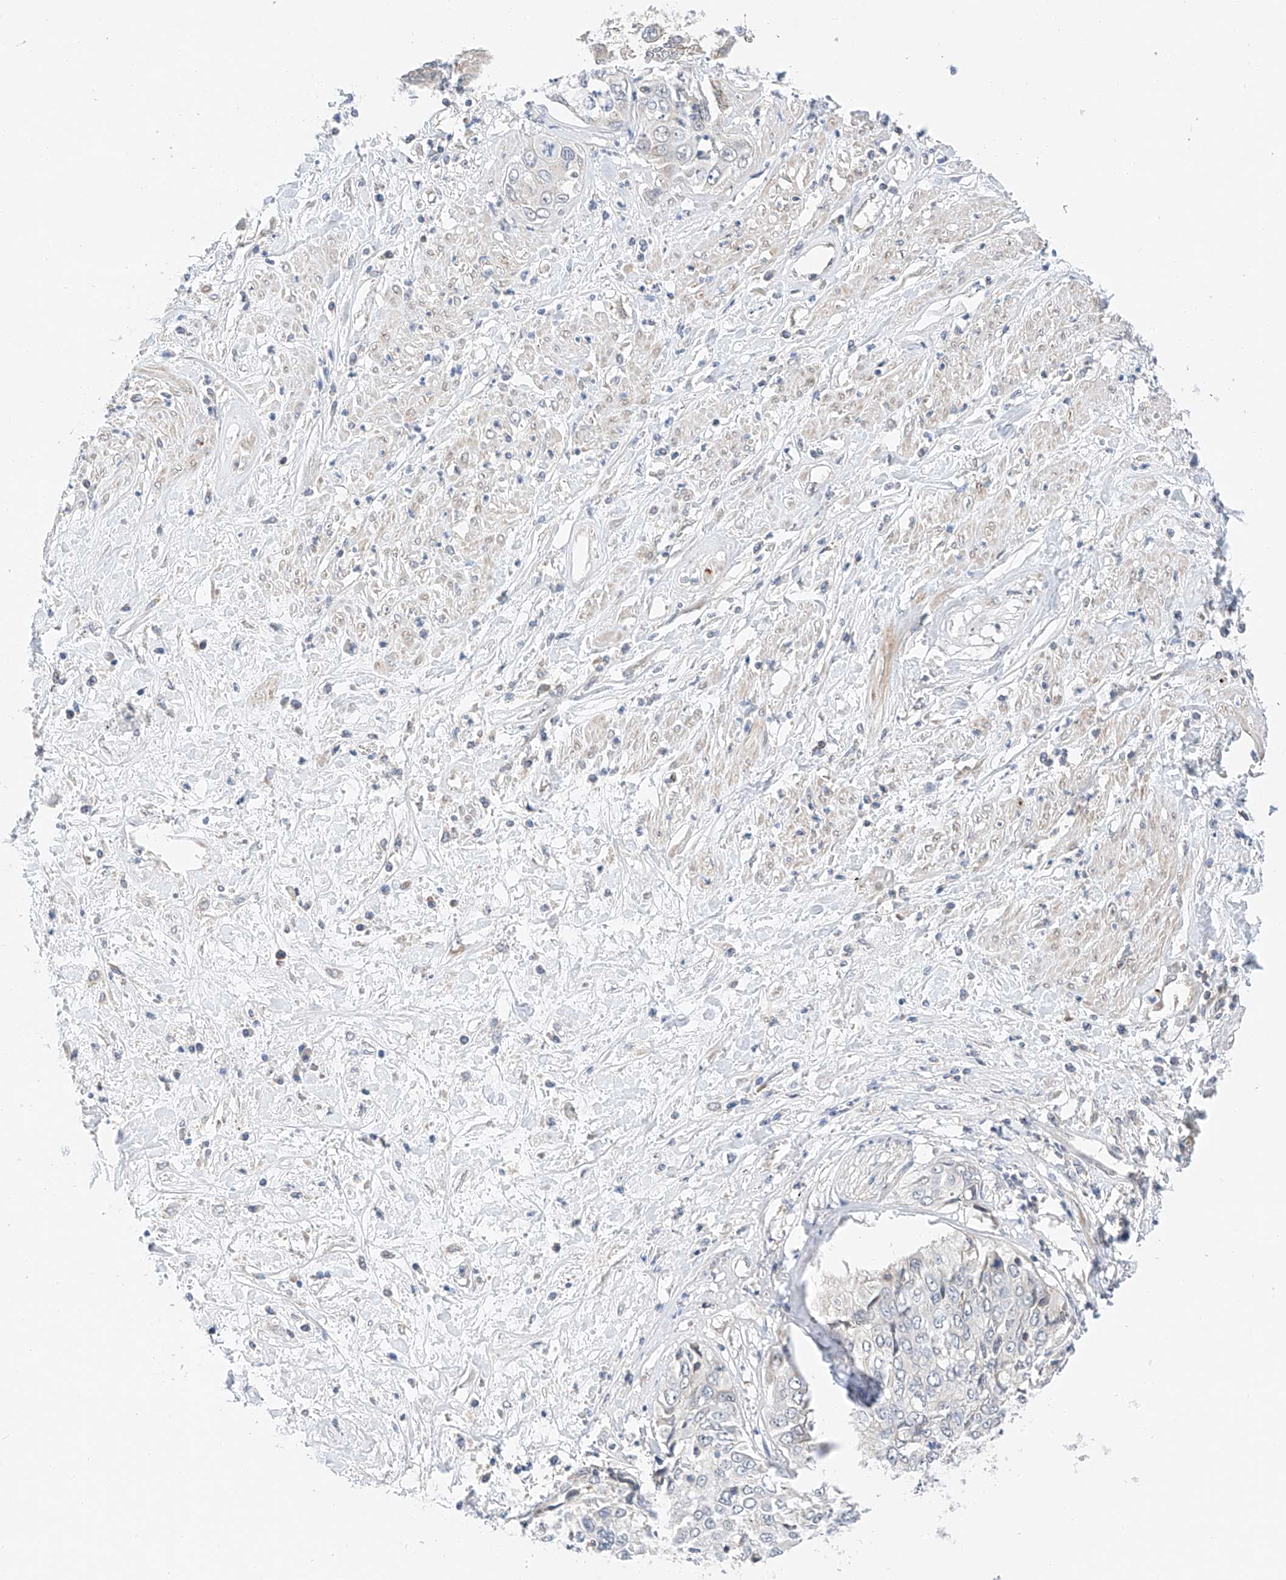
{"staining": {"intensity": "negative", "quantity": "none", "location": "none"}, "tissue": "cervical cancer", "cell_type": "Tumor cells", "image_type": "cancer", "snomed": [{"axis": "morphology", "description": "Squamous cell carcinoma, NOS"}, {"axis": "topography", "description": "Cervix"}], "caption": "Tumor cells show no significant staining in cervical cancer (squamous cell carcinoma).", "gene": "MFN2", "patient": {"sex": "female", "age": 31}}